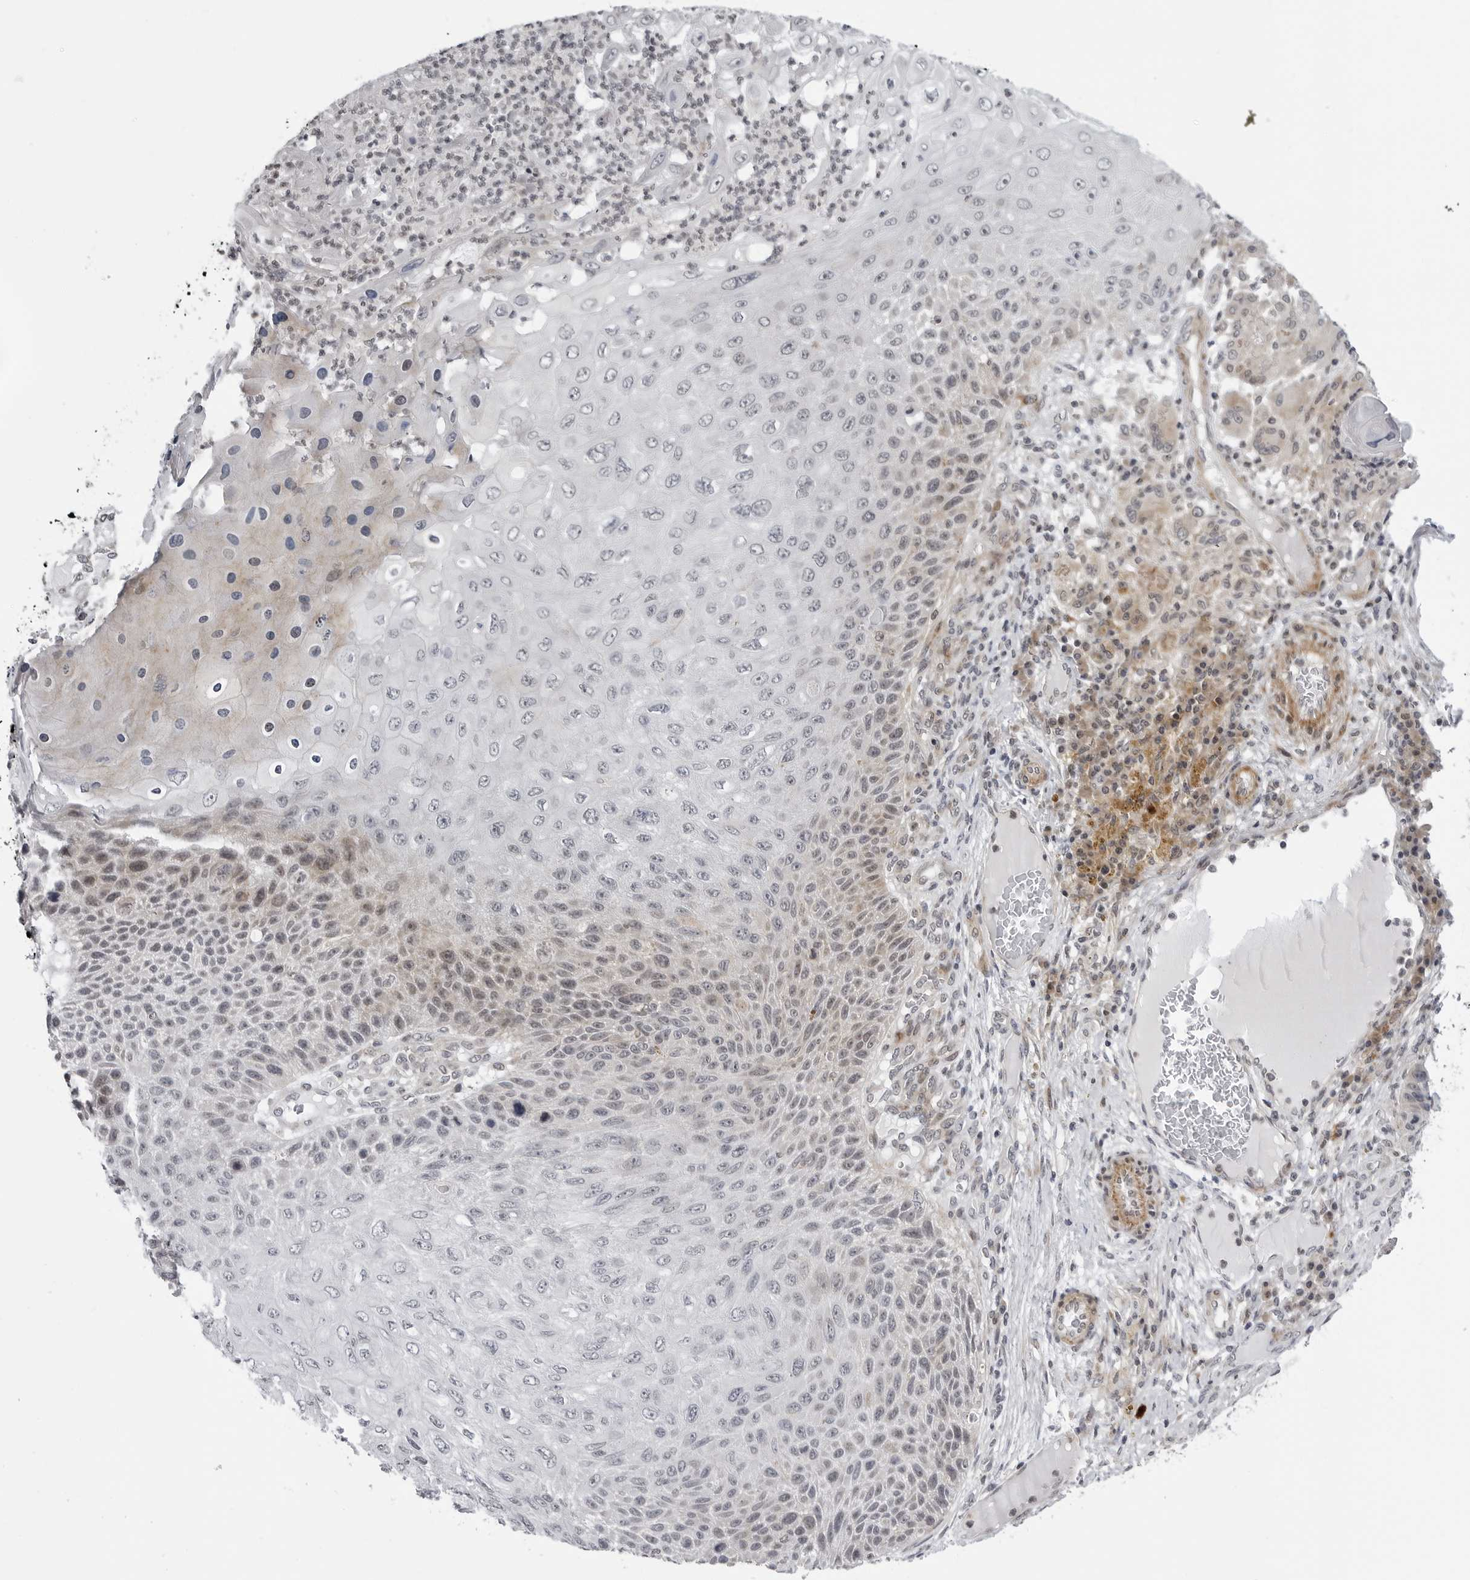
{"staining": {"intensity": "negative", "quantity": "none", "location": "none"}, "tissue": "skin cancer", "cell_type": "Tumor cells", "image_type": "cancer", "snomed": [{"axis": "morphology", "description": "Squamous cell carcinoma, NOS"}, {"axis": "topography", "description": "Skin"}], "caption": "High magnification brightfield microscopy of skin squamous cell carcinoma stained with DAB (3,3'-diaminobenzidine) (brown) and counterstained with hematoxylin (blue): tumor cells show no significant staining.", "gene": "ADAMTS5", "patient": {"sex": "female", "age": 88}}